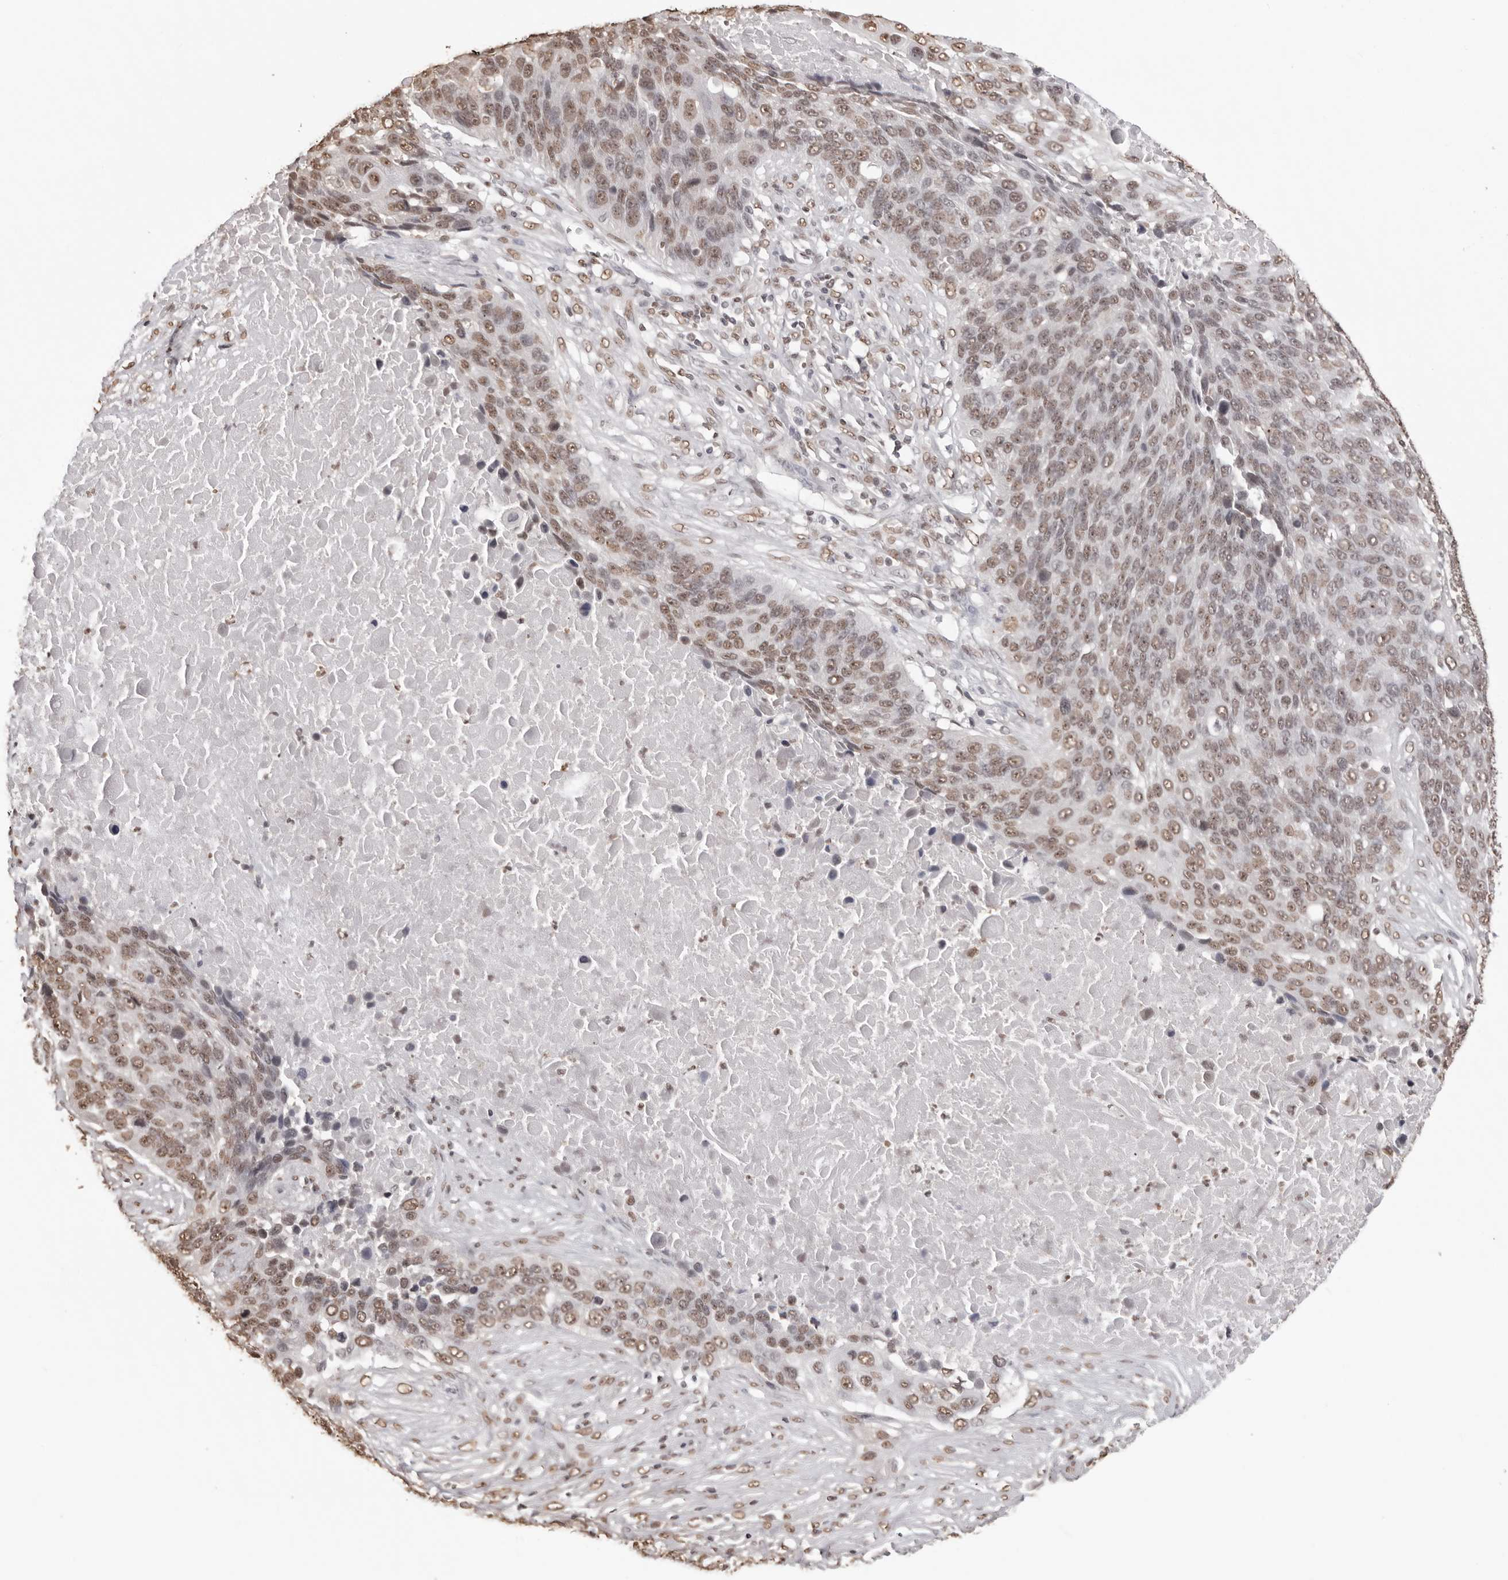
{"staining": {"intensity": "moderate", "quantity": ">75%", "location": "nuclear"}, "tissue": "lung cancer", "cell_type": "Tumor cells", "image_type": "cancer", "snomed": [{"axis": "morphology", "description": "Squamous cell carcinoma, NOS"}, {"axis": "topography", "description": "Lung"}], "caption": "Human lung squamous cell carcinoma stained with a brown dye exhibits moderate nuclear positive expression in about >75% of tumor cells.", "gene": "OLIG3", "patient": {"sex": "male", "age": 66}}